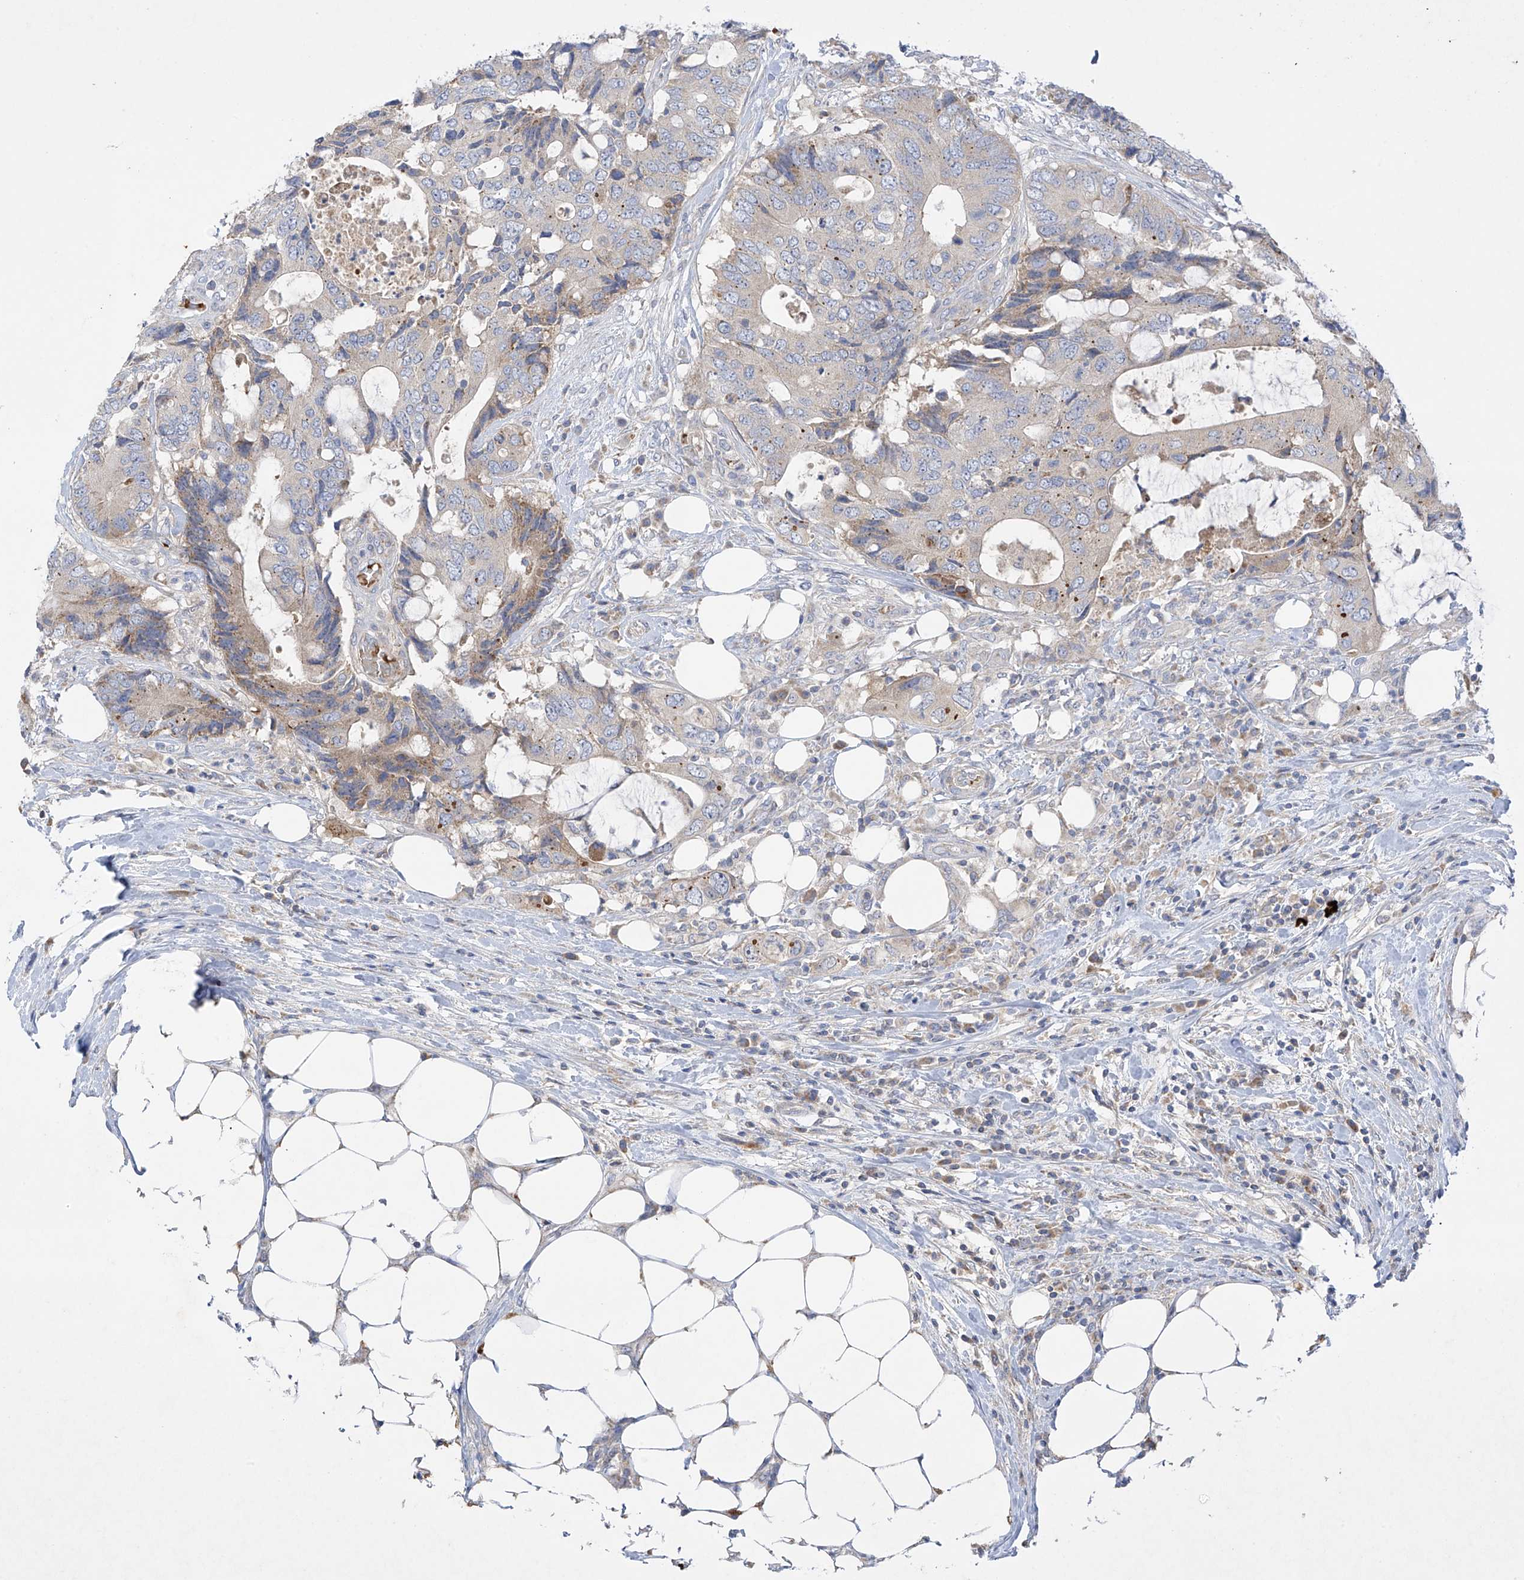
{"staining": {"intensity": "weak", "quantity": "<25%", "location": "cytoplasmic/membranous"}, "tissue": "colorectal cancer", "cell_type": "Tumor cells", "image_type": "cancer", "snomed": [{"axis": "morphology", "description": "Adenocarcinoma, NOS"}, {"axis": "topography", "description": "Colon"}], "caption": "Colorectal adenocarcinoma was stained to show a protein in brown. There is no significant expression in tumor cells.", "gene": "METTL18", "patient": {"sex": "male", "age": 71}}